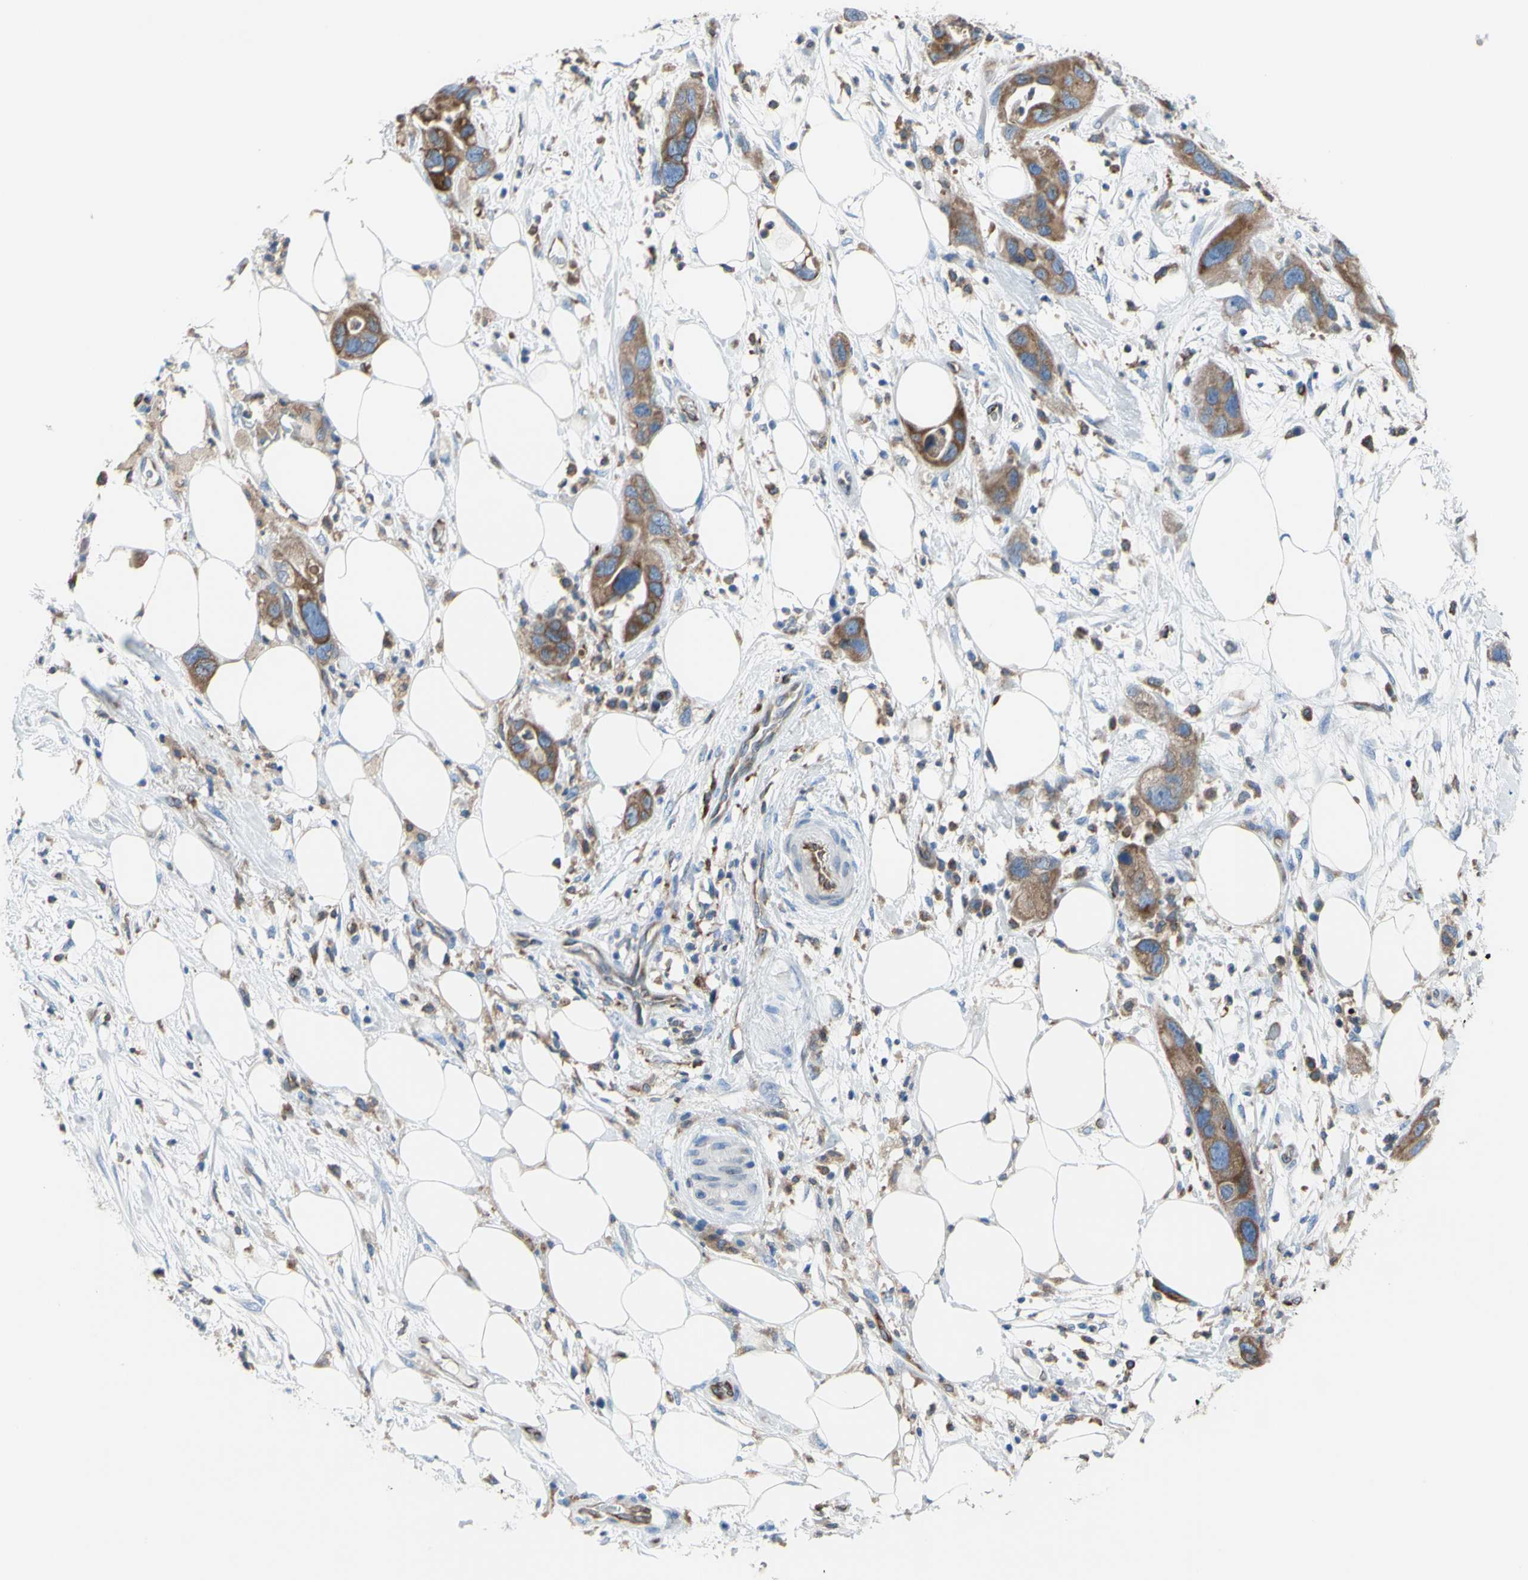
{"staining": {"intensity": "moderate", "quantity": ">75%", "location": "cytoplasmic/membranous"}, "tissue": "pancreatic cancer", "cell_type": "Tumor cells", "image_type": "cancer", "snomed": [{"axis": "morphology", "description": "Adenocarcinoma, NOS"}, {"axis": "topography", "description": "Pancreas"}], "caption": "Brown immunohistochemical staining in human pancreatic cancer displays moderate cytoplasmic/membranous expression in approximately >75% of tumor cells.", "gene": "MGST2", "patient": {"sex": "female", "age": 71}}